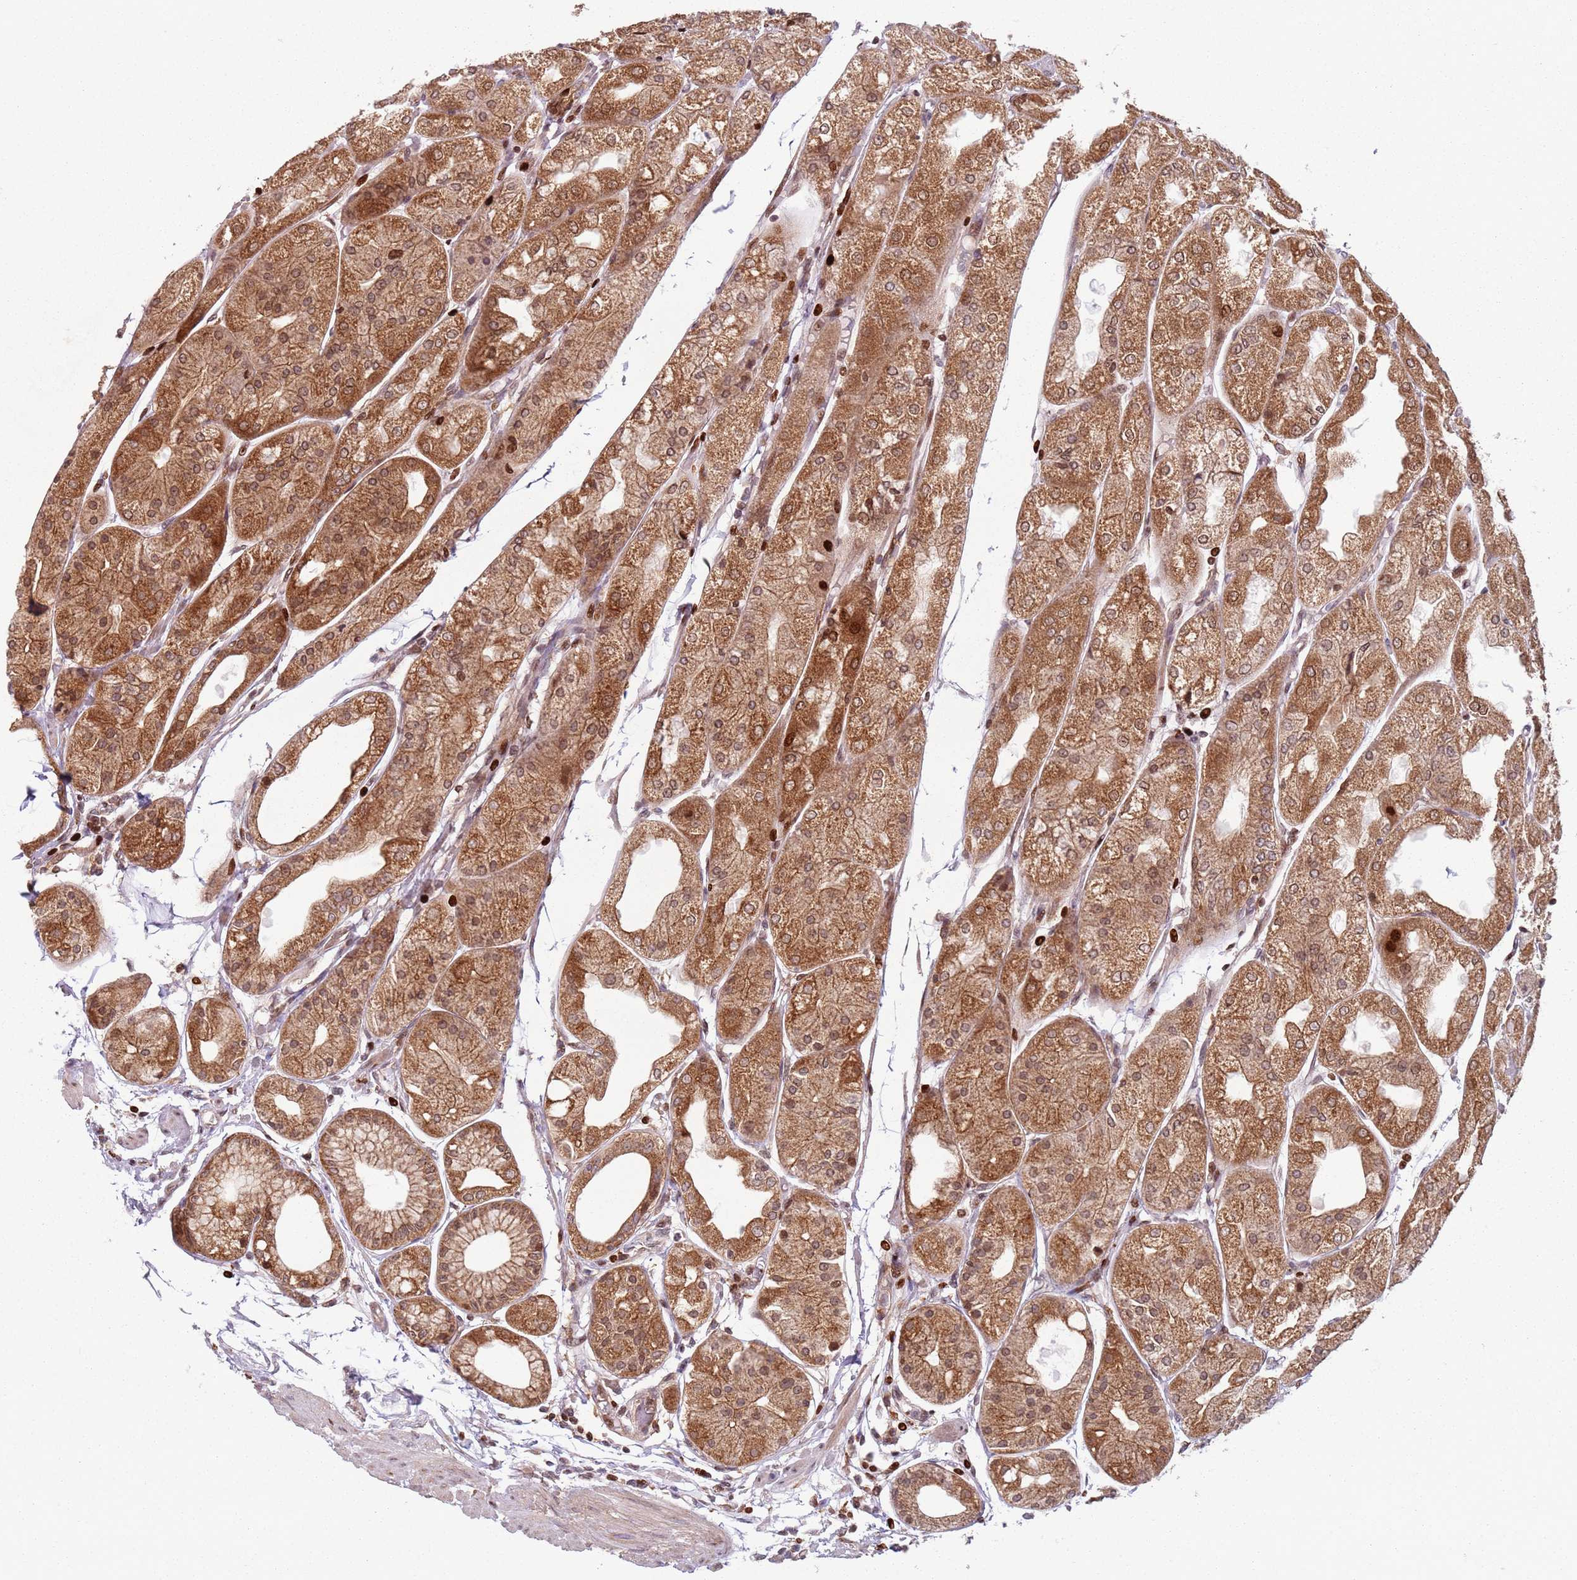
{"staining": {"intensity": "strong", "quantity": ">75%", "location": "cytoplasmic/membranous,nuclear"}, "tissue": "stomach", "cell_type": "Glandular cells", "image_type": "normal", "snomed": [{"axis": "morphology", "description": "Normal tissue, NOS"}, {"axis": "topography", "description": "Stomach, upper"}], "caption": "Unremarkable stomach reveals strong cytoplasmic/membranous,nuclear expression in approximately >75% of glandular cells, visualized by immunohistochemistry.", "gene": "HNRNPLL", "patient": {"sex": "male", "age": 72}}